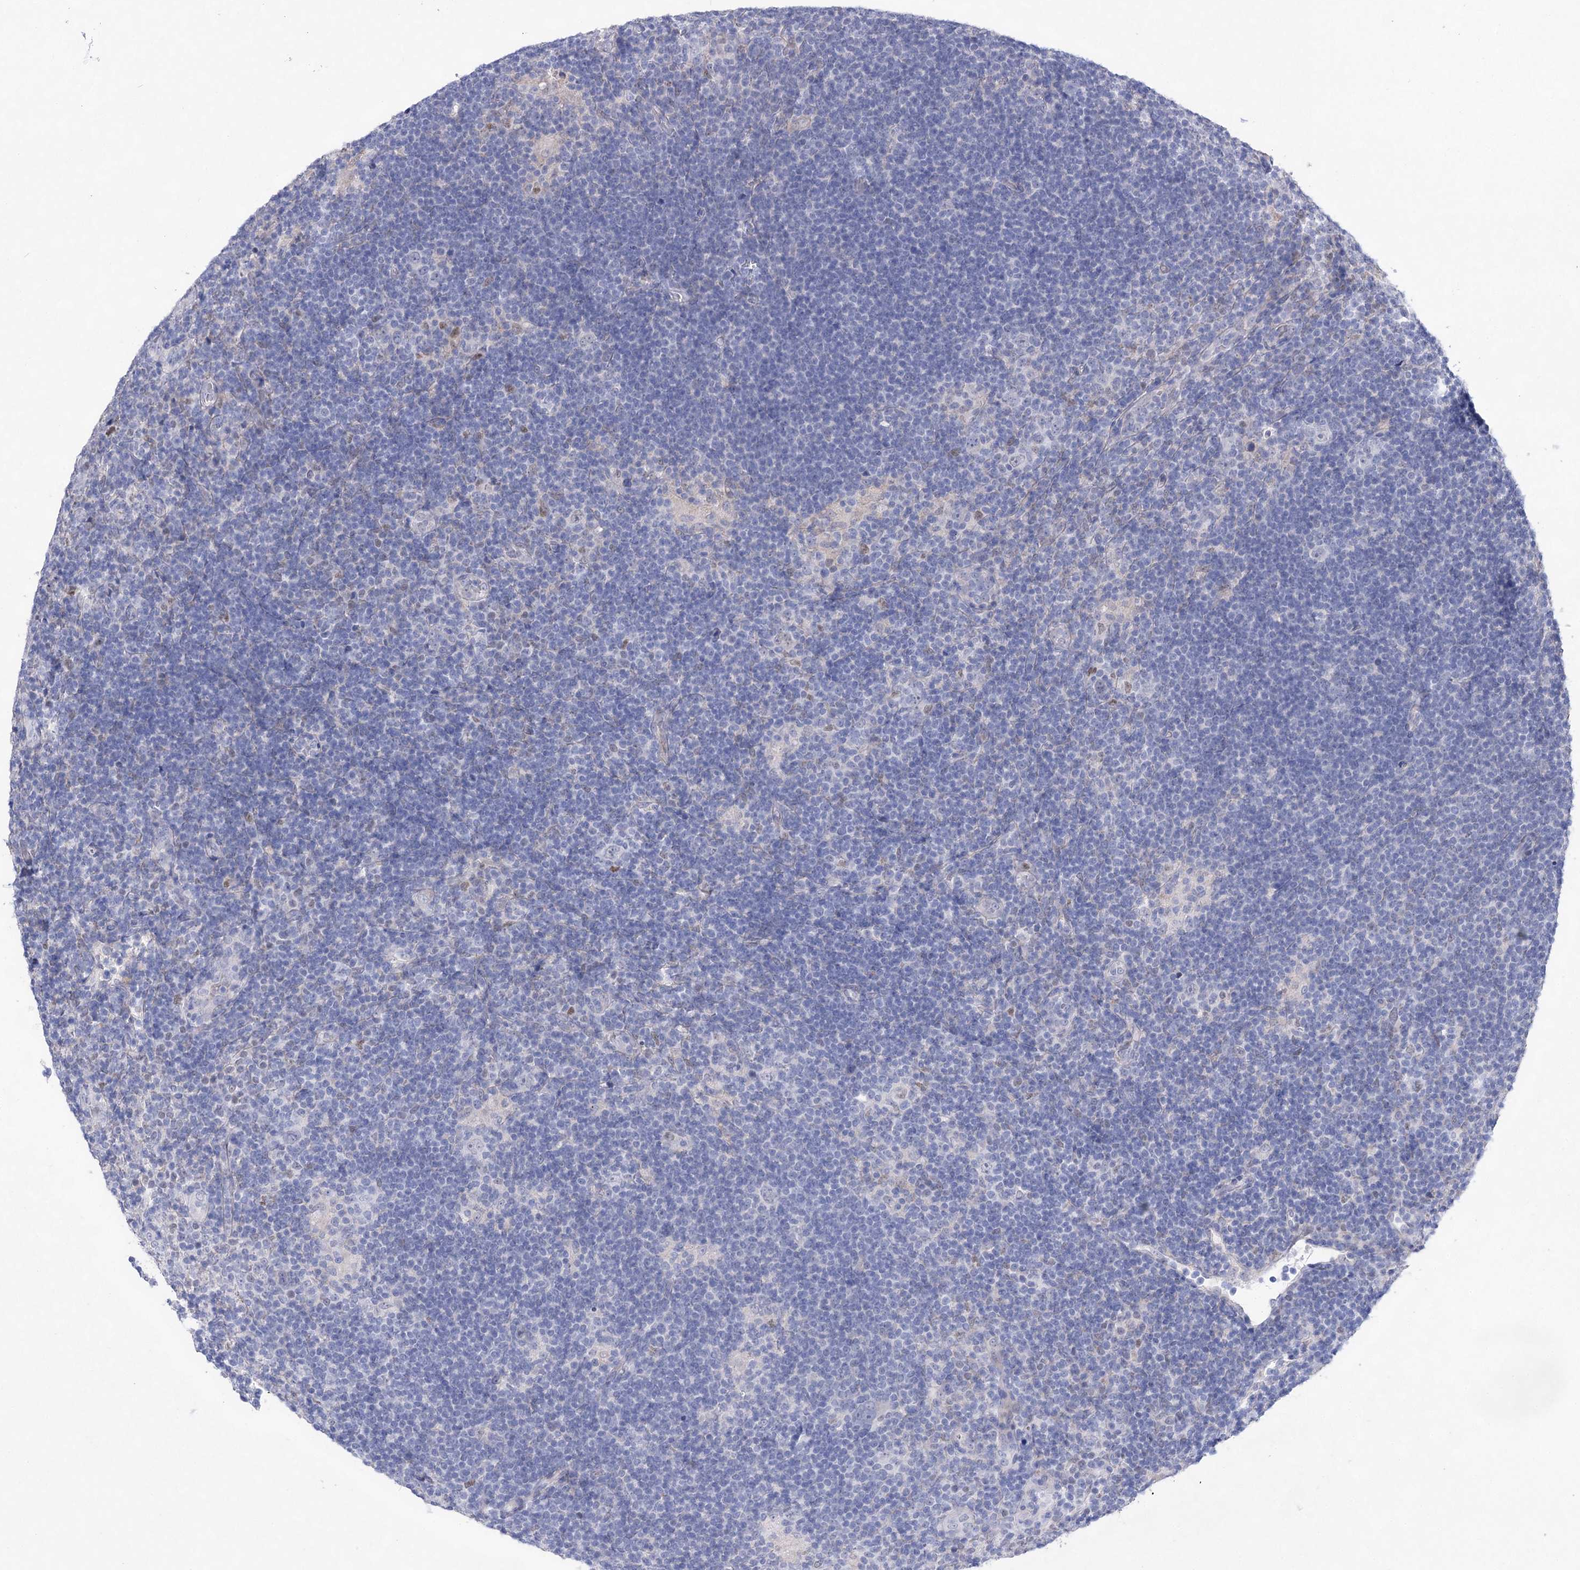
{"staining": {"intensity": "negative", "quantity": "none", "location": "none"}, "tissue": "lymphoma", "cell_type": "Tumor cells", "image_type": "cancer", "snomed": [{"axis": "morphology", "description": "Hodgkin's disease, NOS"}, {"axis": "topography", "description": "Lymph node"}], "caption": "A high-resolution micrograph shows immunohistochemistry staining of Hodgkin's disease, which reveals no significant expression in tumor cells.", "gene": "UGDH", "patient": {"sex": "female", "age": 57}}